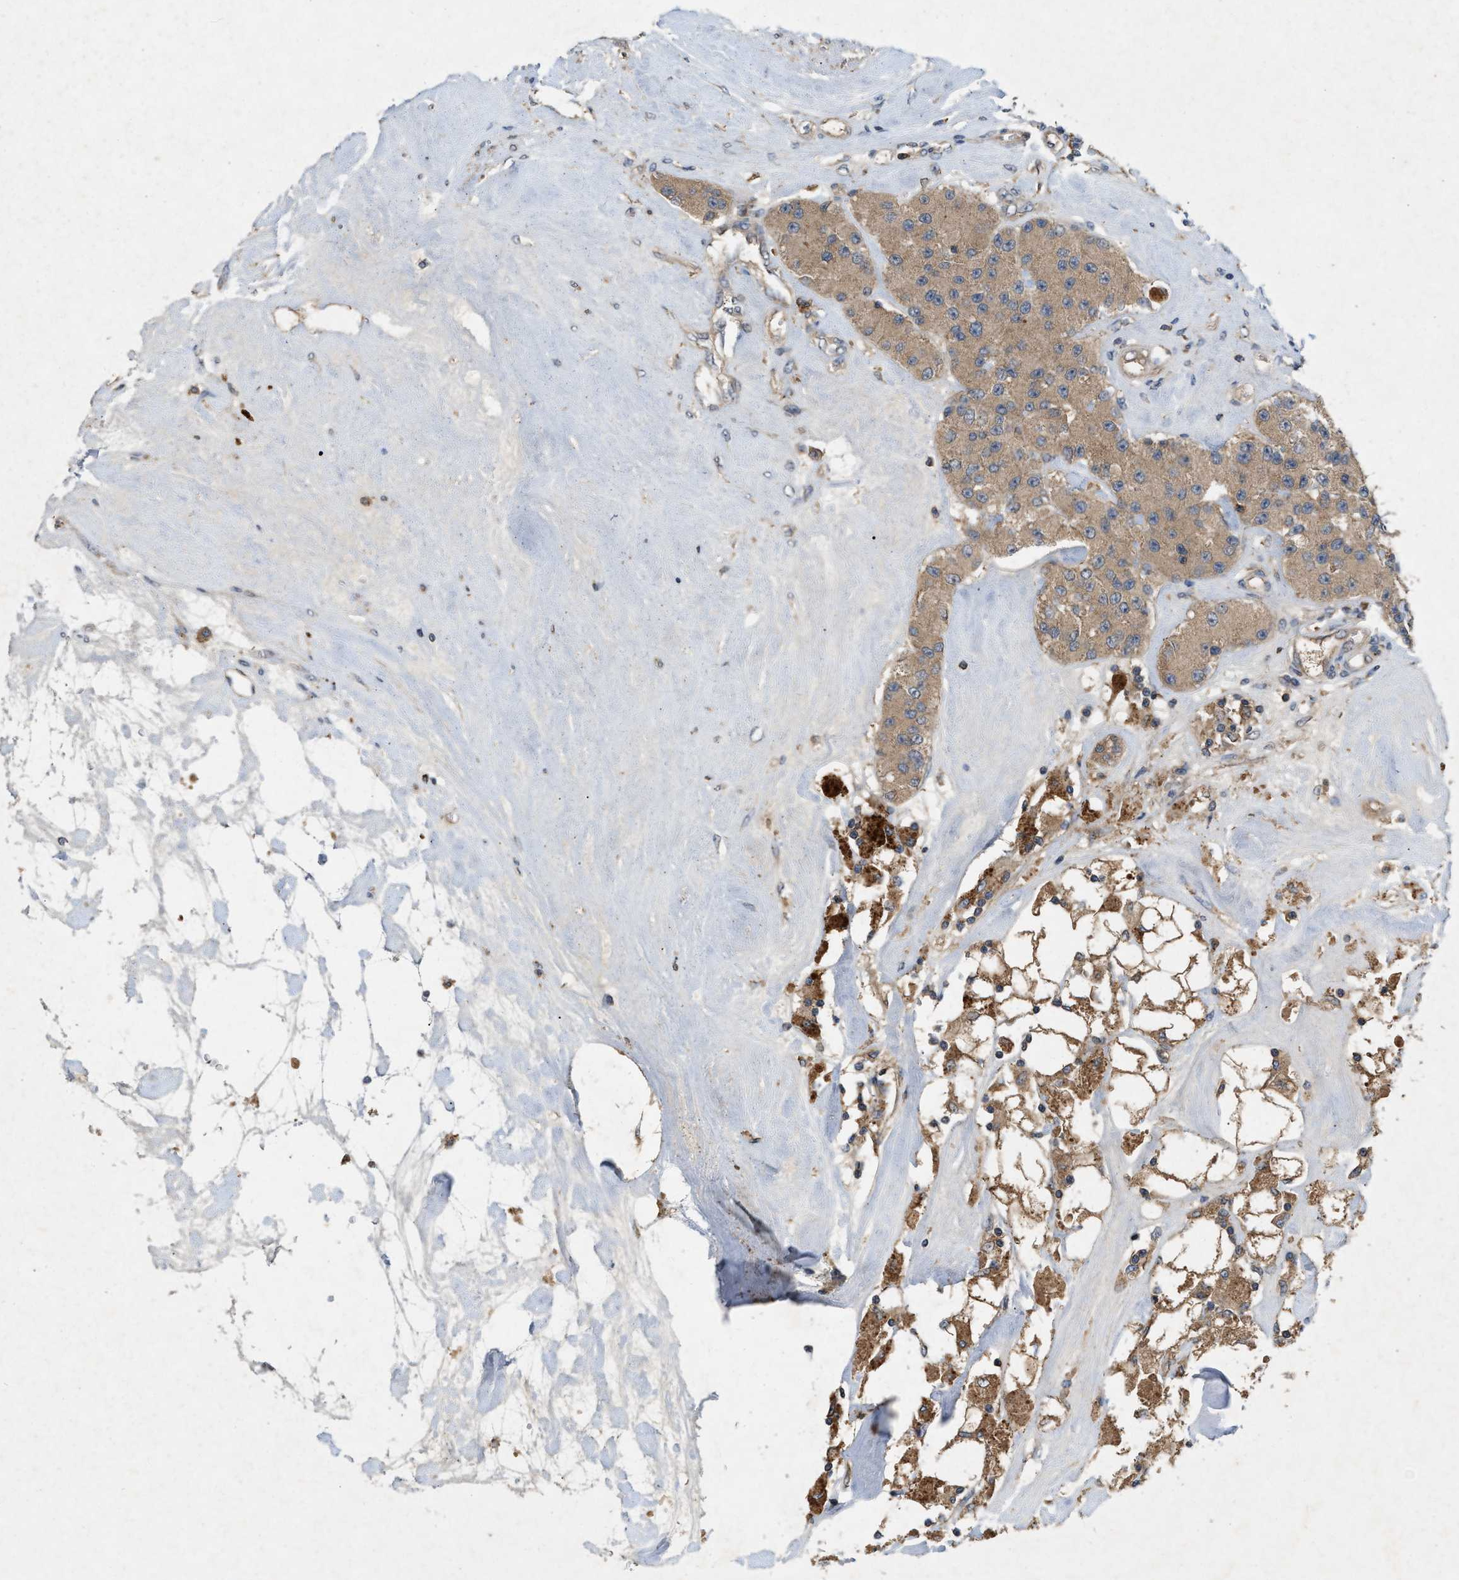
{"staining": {"intensity": "moderate", "quantity": ">75%", "location": "cytoplasmic/membranous"}, "tissue": "carcinoid", "cell_type": "Tumor cells", "image_type": "cancer", "snomed": [{"axis": "morphology", "description": "Carcinoid, malignant, NOS"}, {"axis": "topography", "description": "Pancreas"}], "caption": "This is a photomicrograph of IHC staining of malignant carcinoid, which shows moderate staining in the cytoplasmic/membranous of tumor cells.", "gene": "LPAR2", "patient": {"sex": "male", "age": 41}}